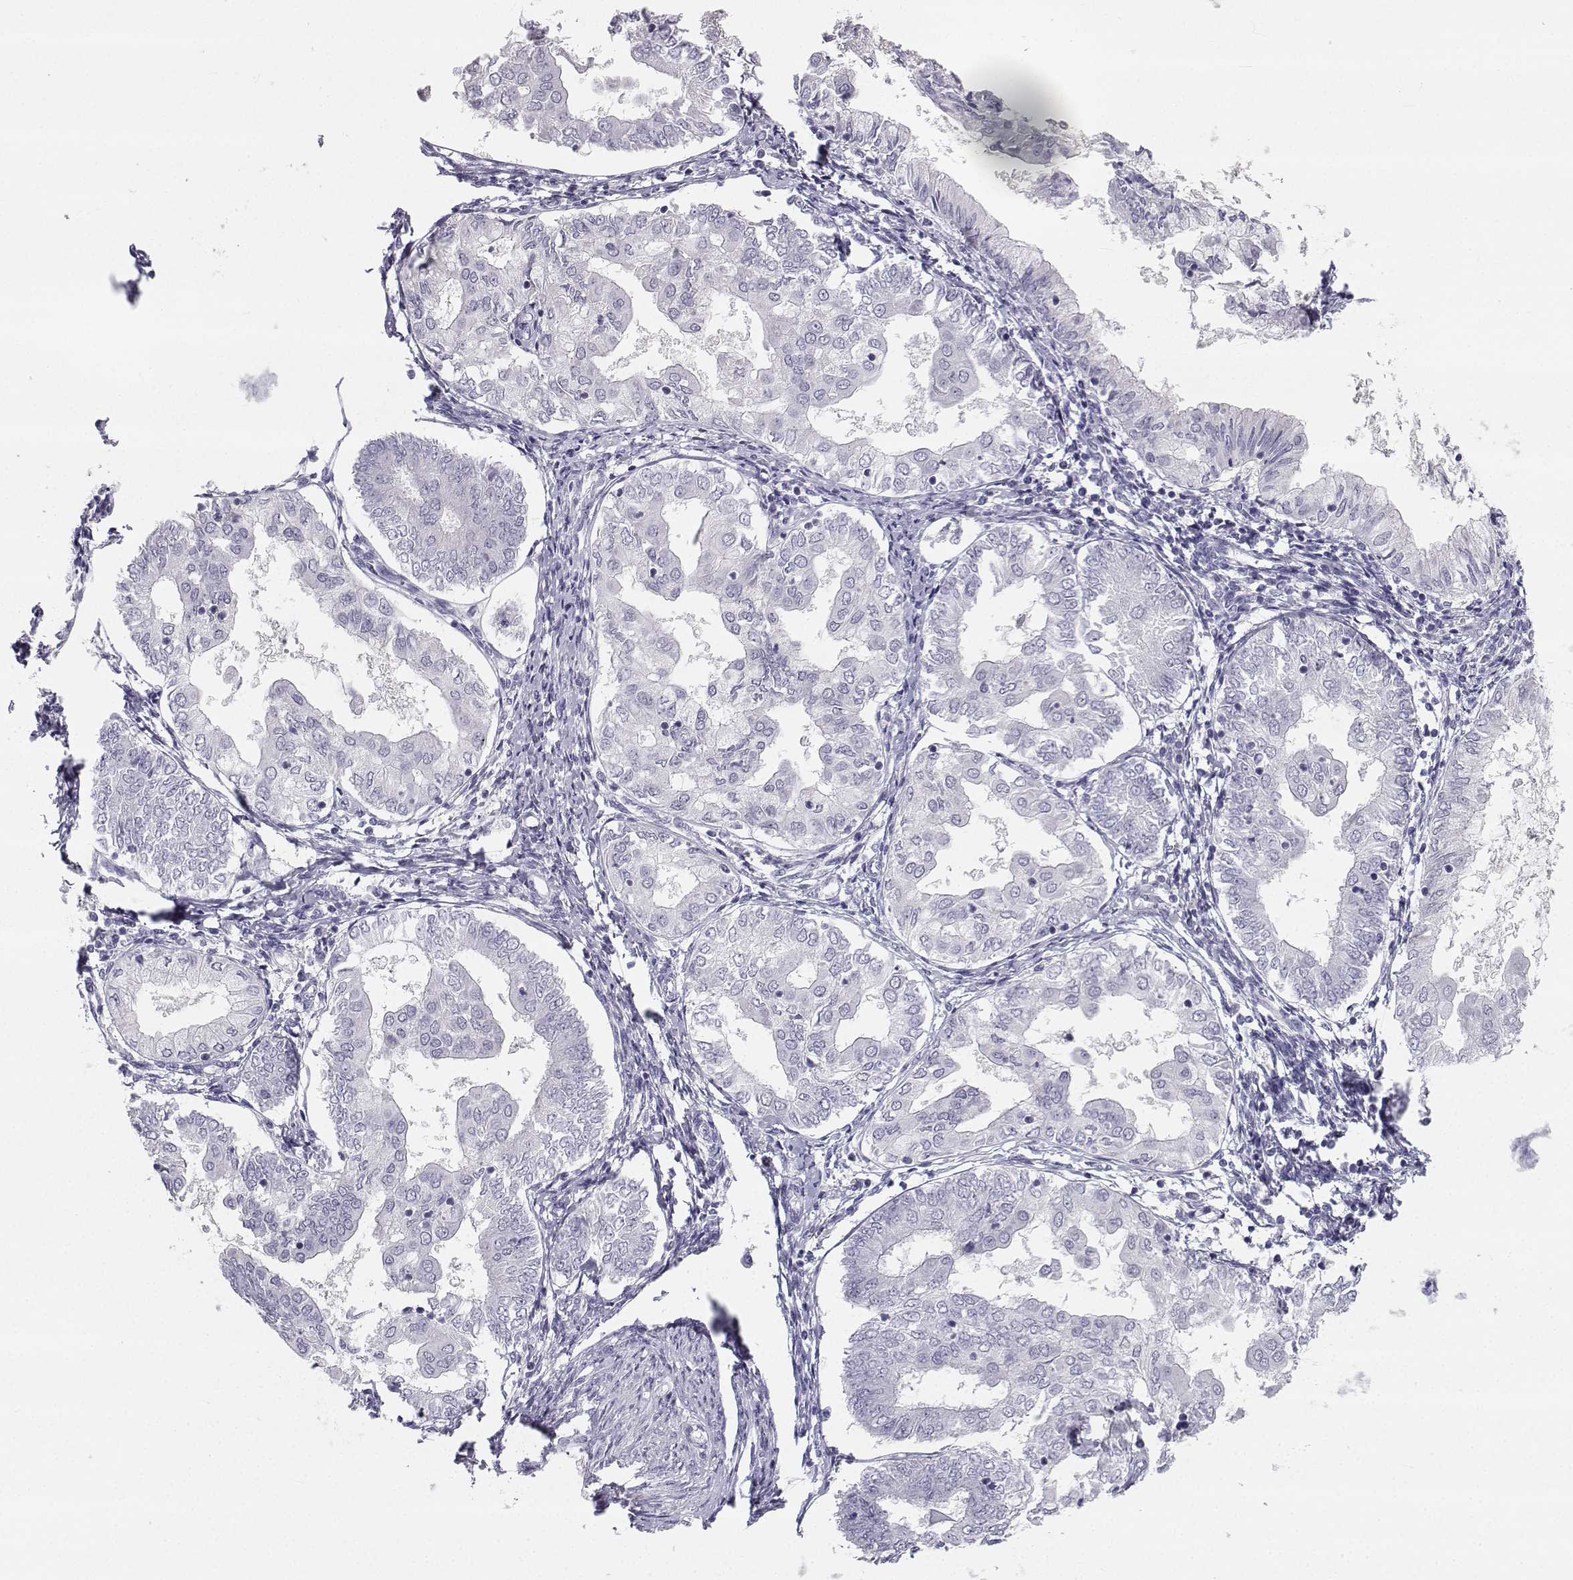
{"staining": {"intensity": "negative", "quantity": "none", "location": "none"}, "tissue": "endometrial cancer", "cell_type": "Tumor cells", "image_type": "cancer", "snomed": [{"axis": "morphology", "description": "Adenocarcinoma, NOS"}, {"axis": "topography", "description": "Endometrium"}], "caption": "Immunohistochemical staining of human adenocarcinoma (endometrial) demonstrates no significant expression in tumor cells.", "gene": "SYCE1", "patient": {"sex": "female", "age": 68}}